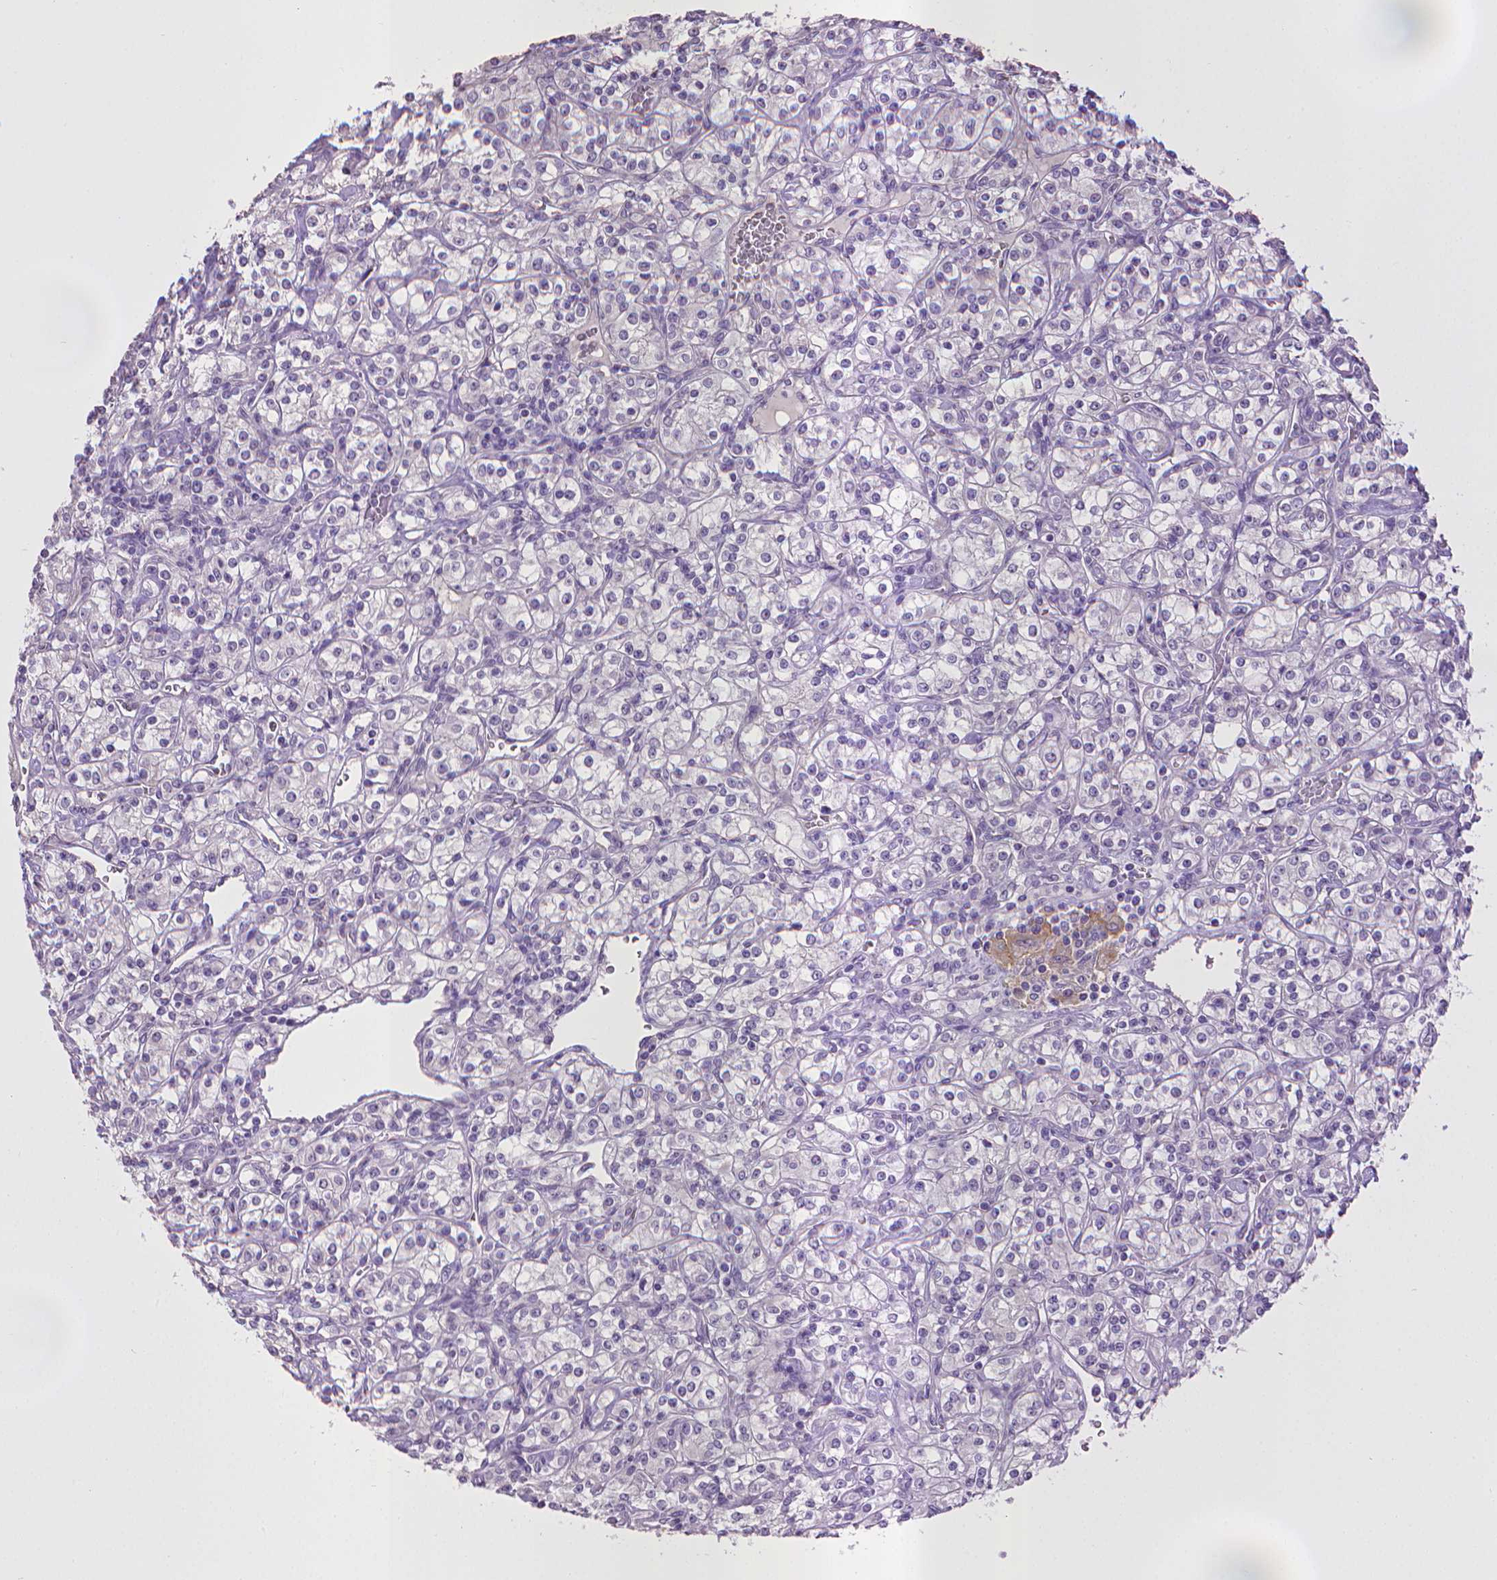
{"staining": {"intensity": "negative", "quantity": "none", "location": "none"}, "tissue": "renal cancer", "cell_type": "Tumor cells", "image_type": "cancer", "snomed": [{"axis": "morphology", "description": "Adenocarcinoma, NOS"}, {"axis": "topography", "description": "Kidney"}], "caption": "Tumor cells are negative for brown protein staining in adenocarcinoma (renal).", "gene": "CPM", "patient": {"sex": "male", "age": 77}}